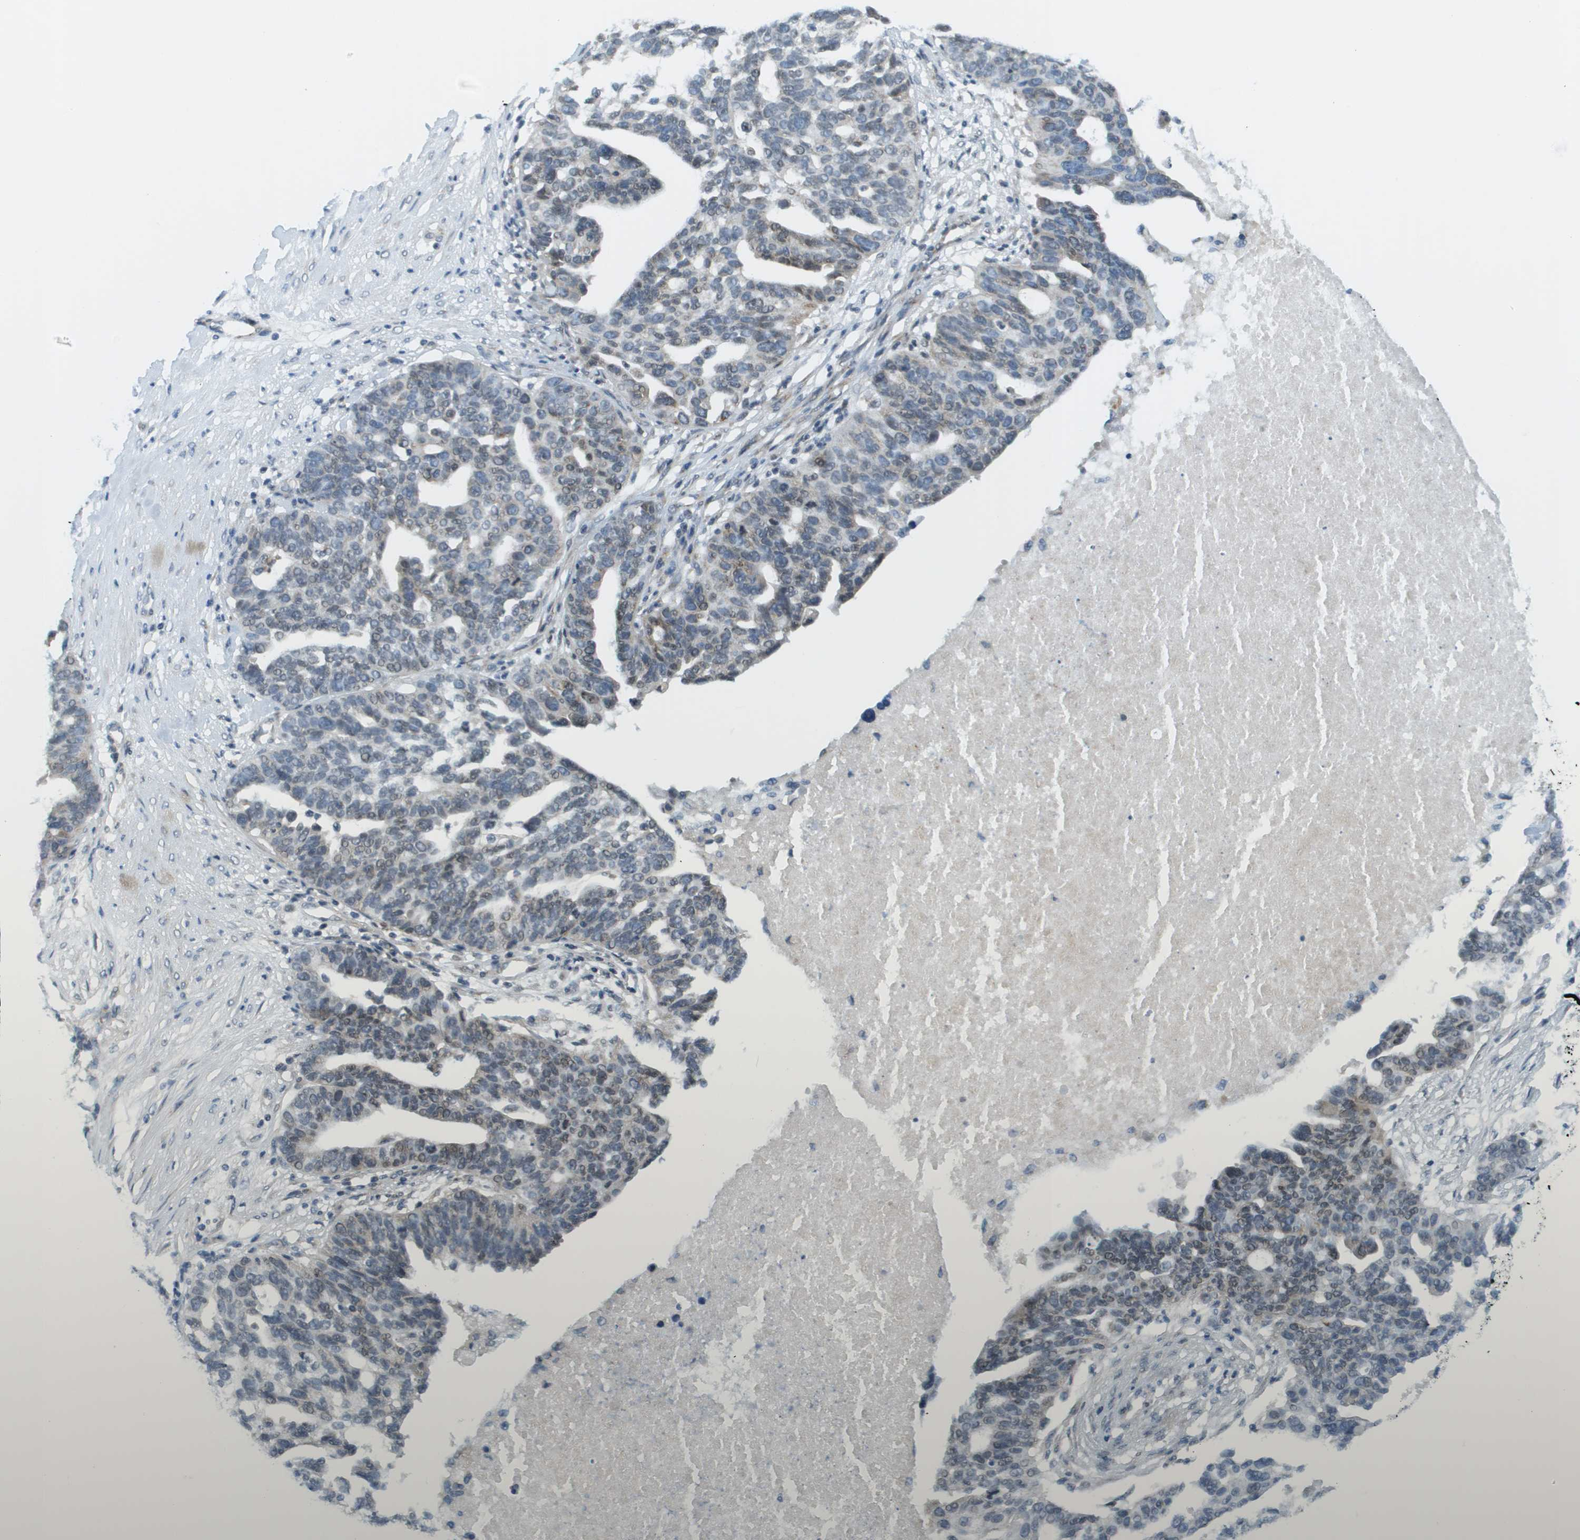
{"staining": {"intensity": "moderate", "quantity": "<25%", "location": "nuclear"}, "tissue": "ovarian cancer", "cell_type": "Tumor cells", "image_type": "cancer", "snomed": [{"axis": "morphology", "description": "Cystadenocarcinoma, serous, NOS"}, {"axis": "topography", "description": "Ovary"}], "caption": "Moderate nuclear expression for a protein is identified in approximately <25% of tumor cells of ovarian serous cystadenocarcinoma using immunohistochemistry.", "gene": "EVC", "patient": {"sex": "female", "age": 59}}